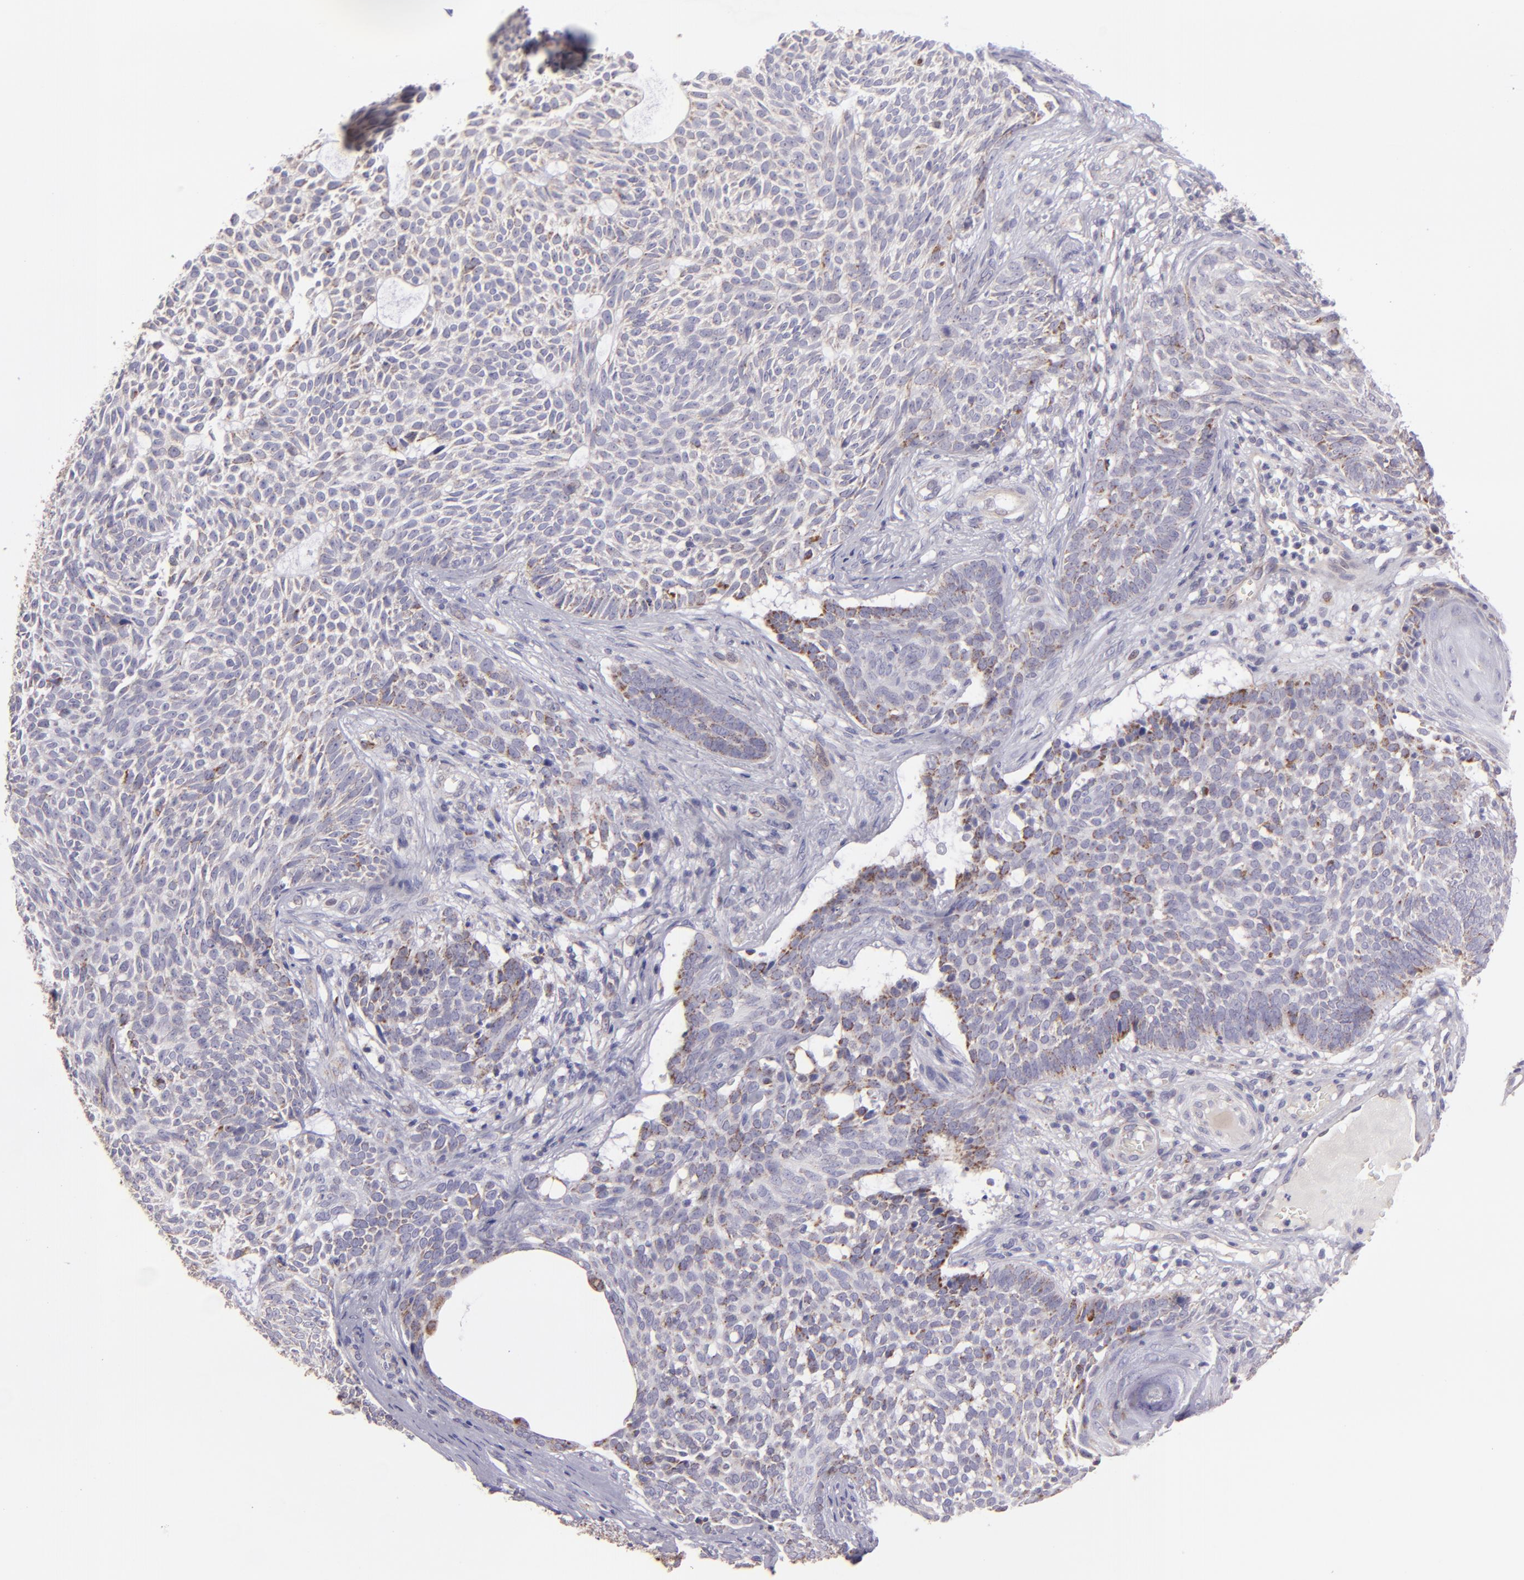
{"staining": {"intensity": "moderate", "quantity": "<25%", "location": "cytoplasmic/membranous"}, "tissue": "skin cancer", "cell_type": "Tumor cells", "image_type": "cancer", "snomed": [{"axis": "morphology", "description": "Basal cell carcinoma"}, {"axis": "topography", "description": "Skin"}], "caption": "A brown stain shows moderate cytoplasmic/membranous expression of a protein in basal cell carcinoma (skin) tumor cells.", "gene": "HSPD1", "patient": {"sex": "male", "age": 74}}